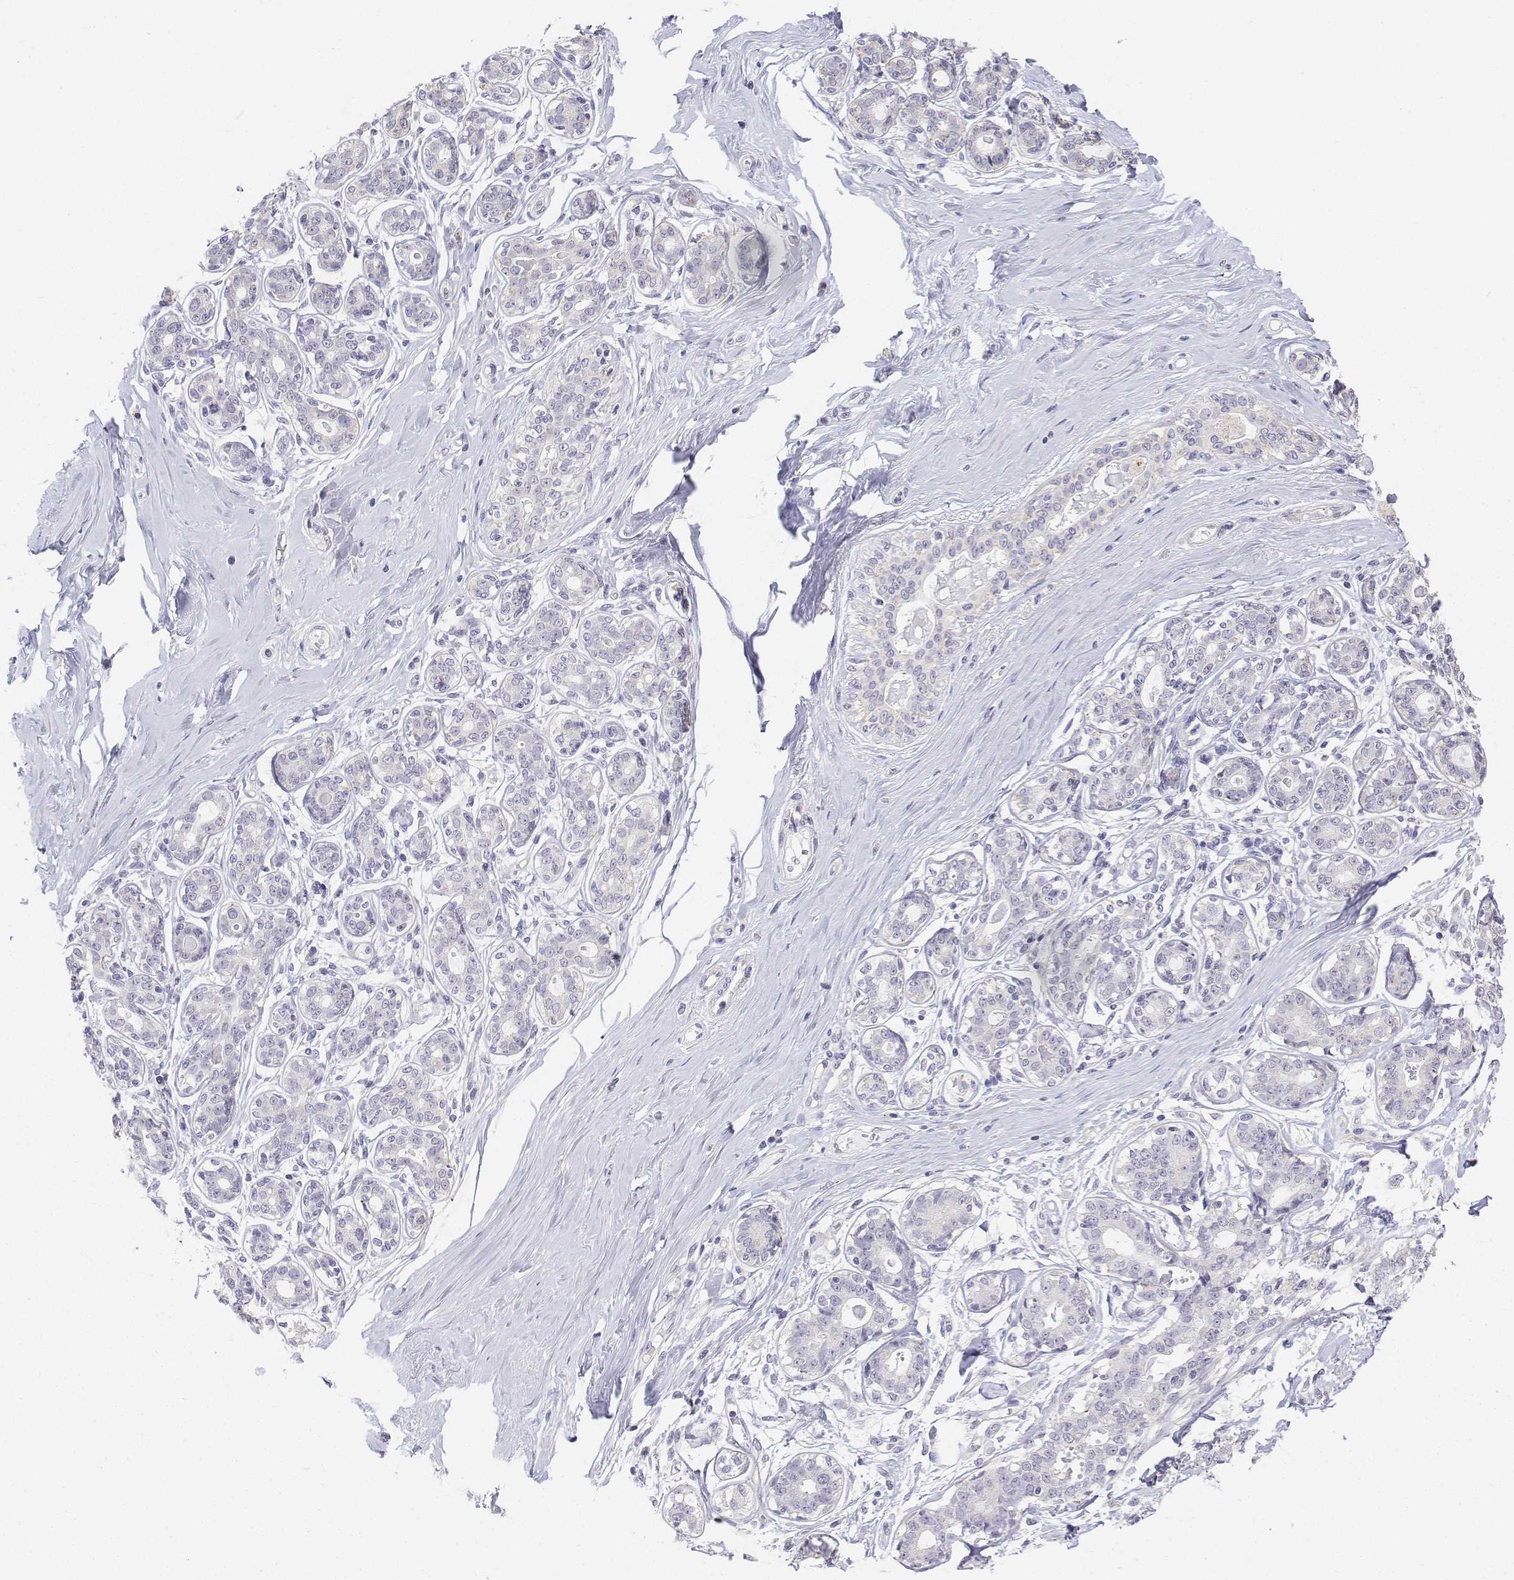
{"staining": {"intensity": "negative", "quantity": "none", "location": "none"}, "tissue": "breast", "cell_type": "Adipocytes", "image_type": "normal", "snomed": [{"axis": "morphology", "description": "Normal tissue, NOS"}, {"axis": "topography", "description": "Skin"}, {"axis": "topography", "description": "Breast"}], "caption": "IHC of benign breast exhibits no staining in adipocytes. (Stains: DAB immunohistochemistry (IHC) with hematoxylin counter stain, Microscopy: brightfield microscopy at high magnification).", "gene": "LGSN", "patient": {"sex": "female", "age": 43}}